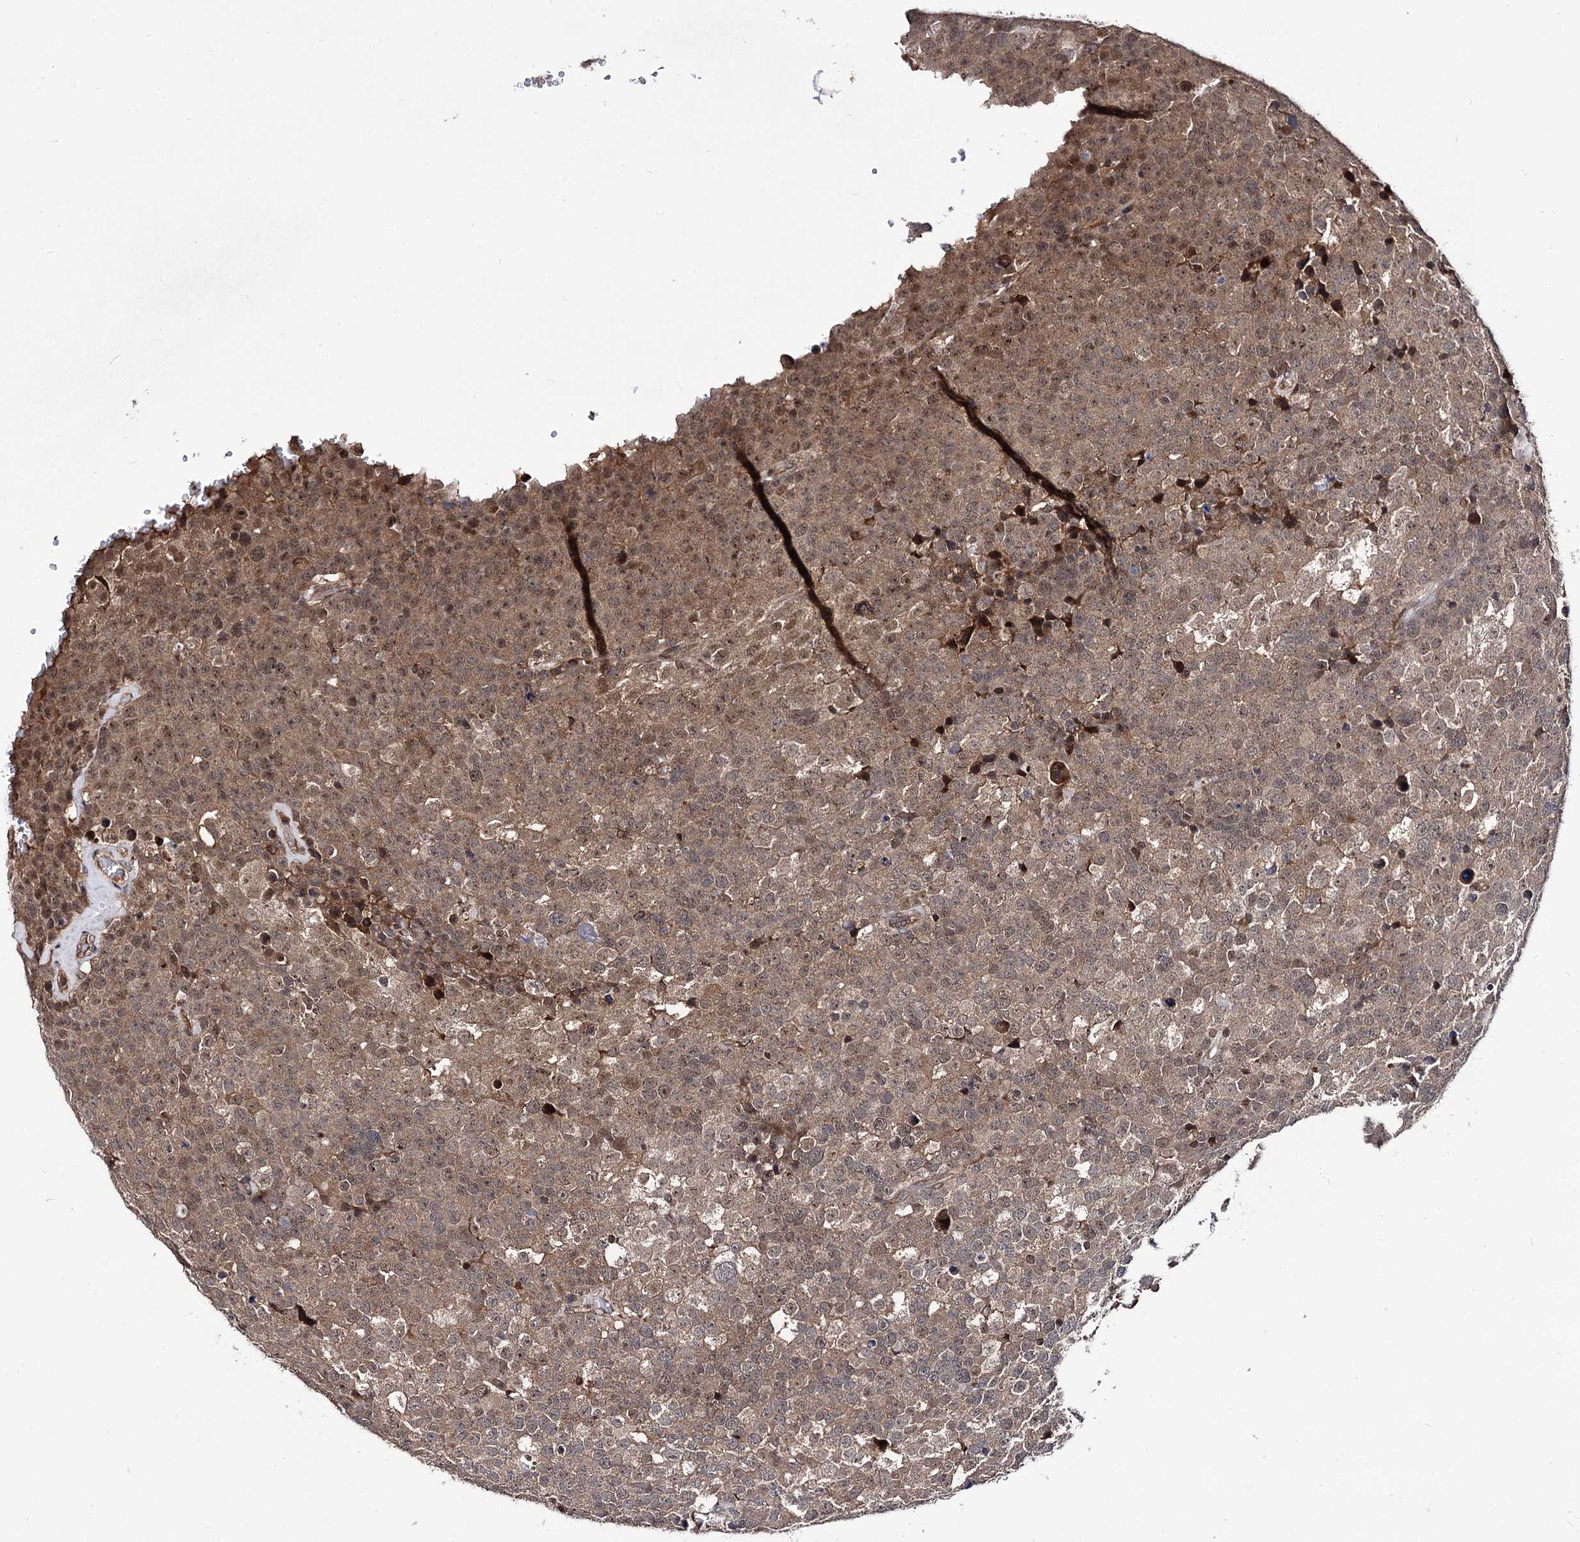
{"staining": {"intensity": "moderate", "quantity": ">75%", "location": "cytoplasmic/membranous"}, "tissue": "testis cancer", "cell_type": "Tumor cells", "image_type": "cancer", "snomed": [{"axis": "morphology", "description": "Seminoma, NOS"}, {"axis": "topography", "description": "Testis"}], "caption": "The immunohistochemical stain shows moderate cytoplasmic/membranous expression in tumor cells of testis cancer tissue. (DAB IHC, brown staining for protein, blue staining for nuclei).", "gene": "MICAL2", "patient": {"sex": "male", "age": 71}}